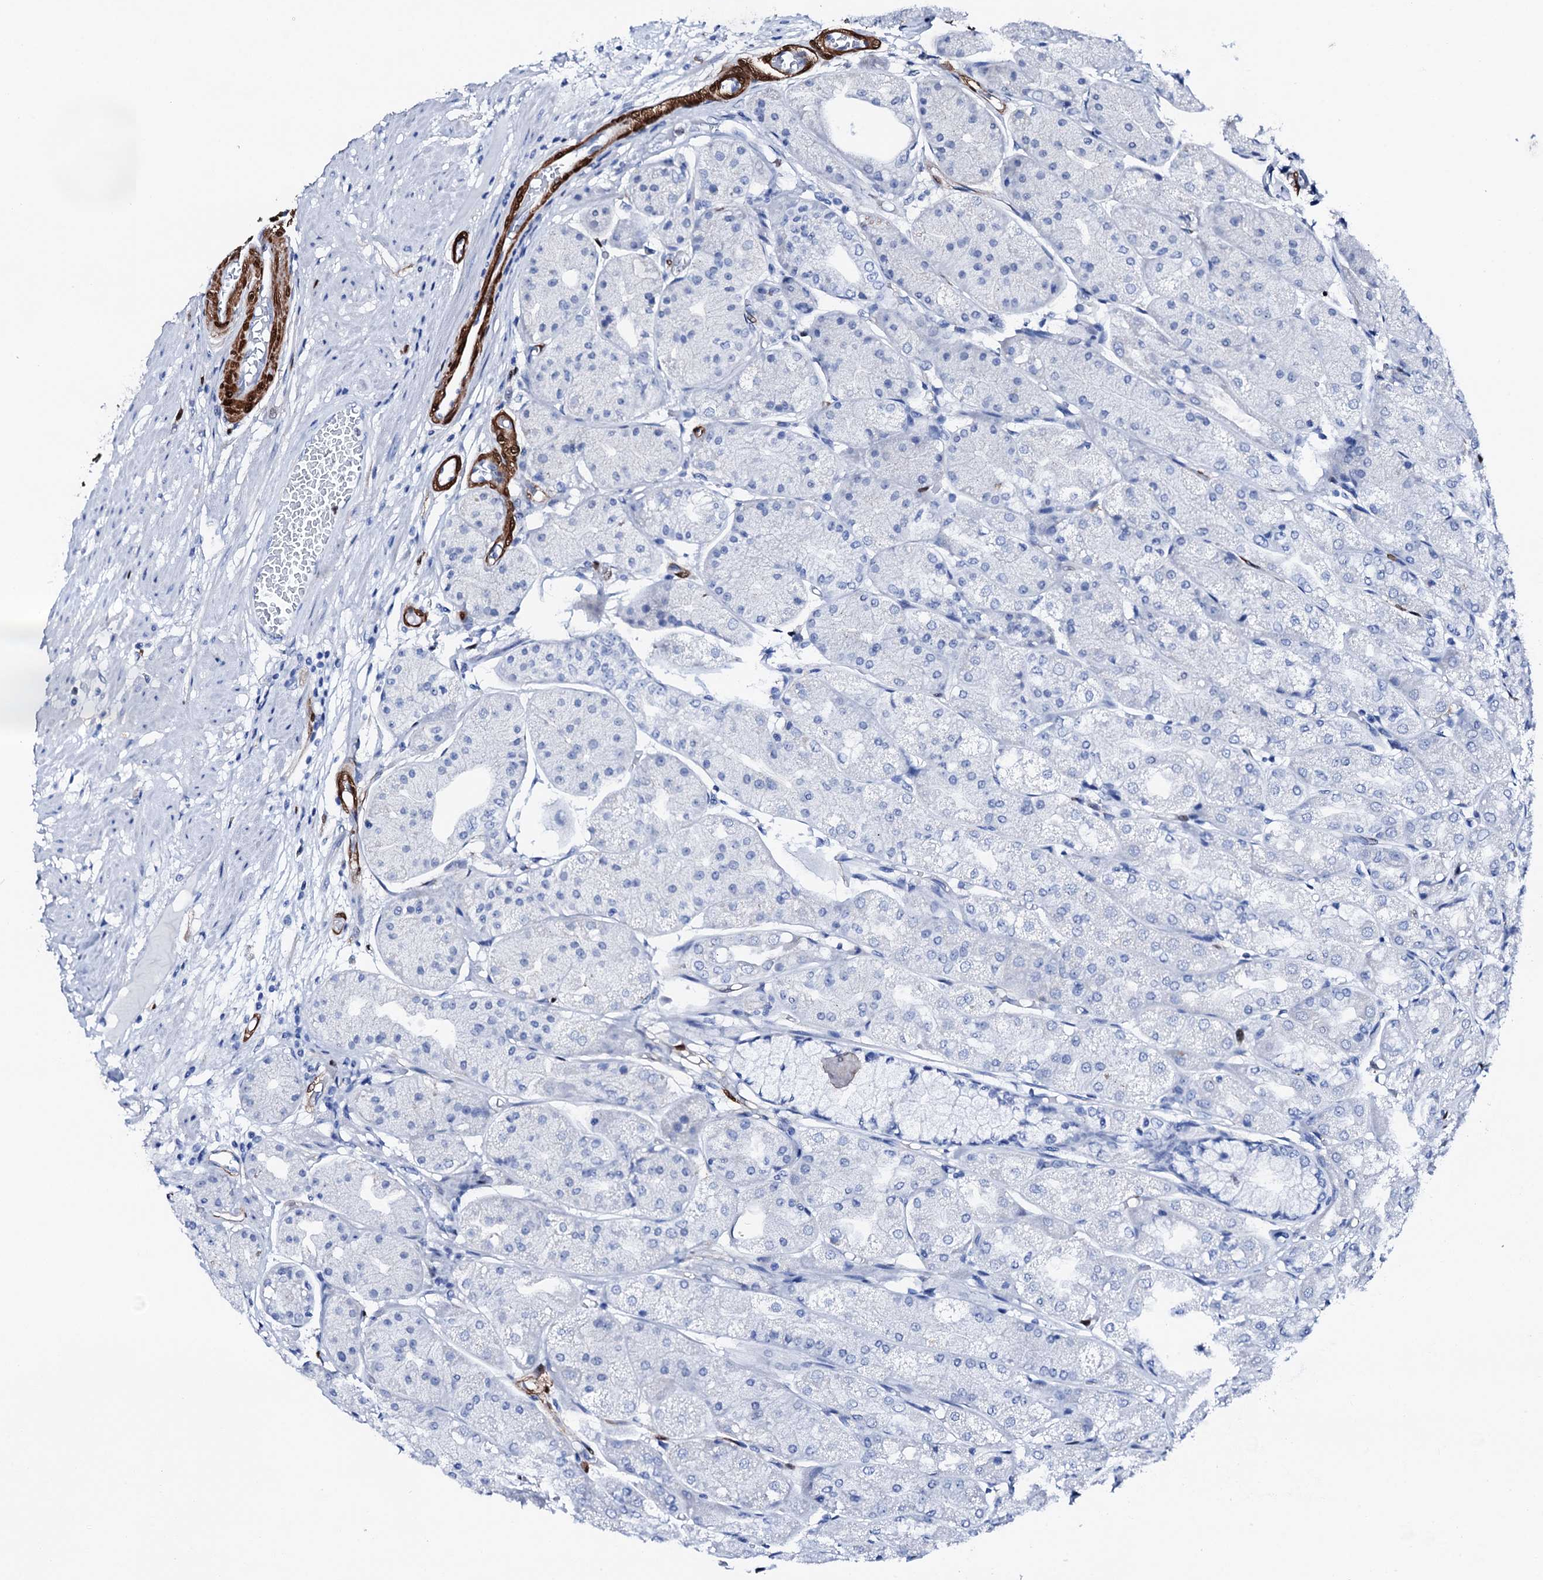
{"staining": {"intensity": "negative", "quantity": "none", "location": "none"}, "tissue": "stomach", "cell_type": "Glandular cells", "image_type": "normal", "snomed": [{"axis": "morphology", "description": "Normal tissue, NOS"}, {"axis": "topography", "description": "Stomach, upper"}], "caption": "The histopathology image displays no significant staining in glandular cells of stomach. (DAB (3,3'-diaminobenzidine) IHC with hematoxylin counter stain).", "gene": "NRIP2", "patient": {"sex": "male", "age": 72}}